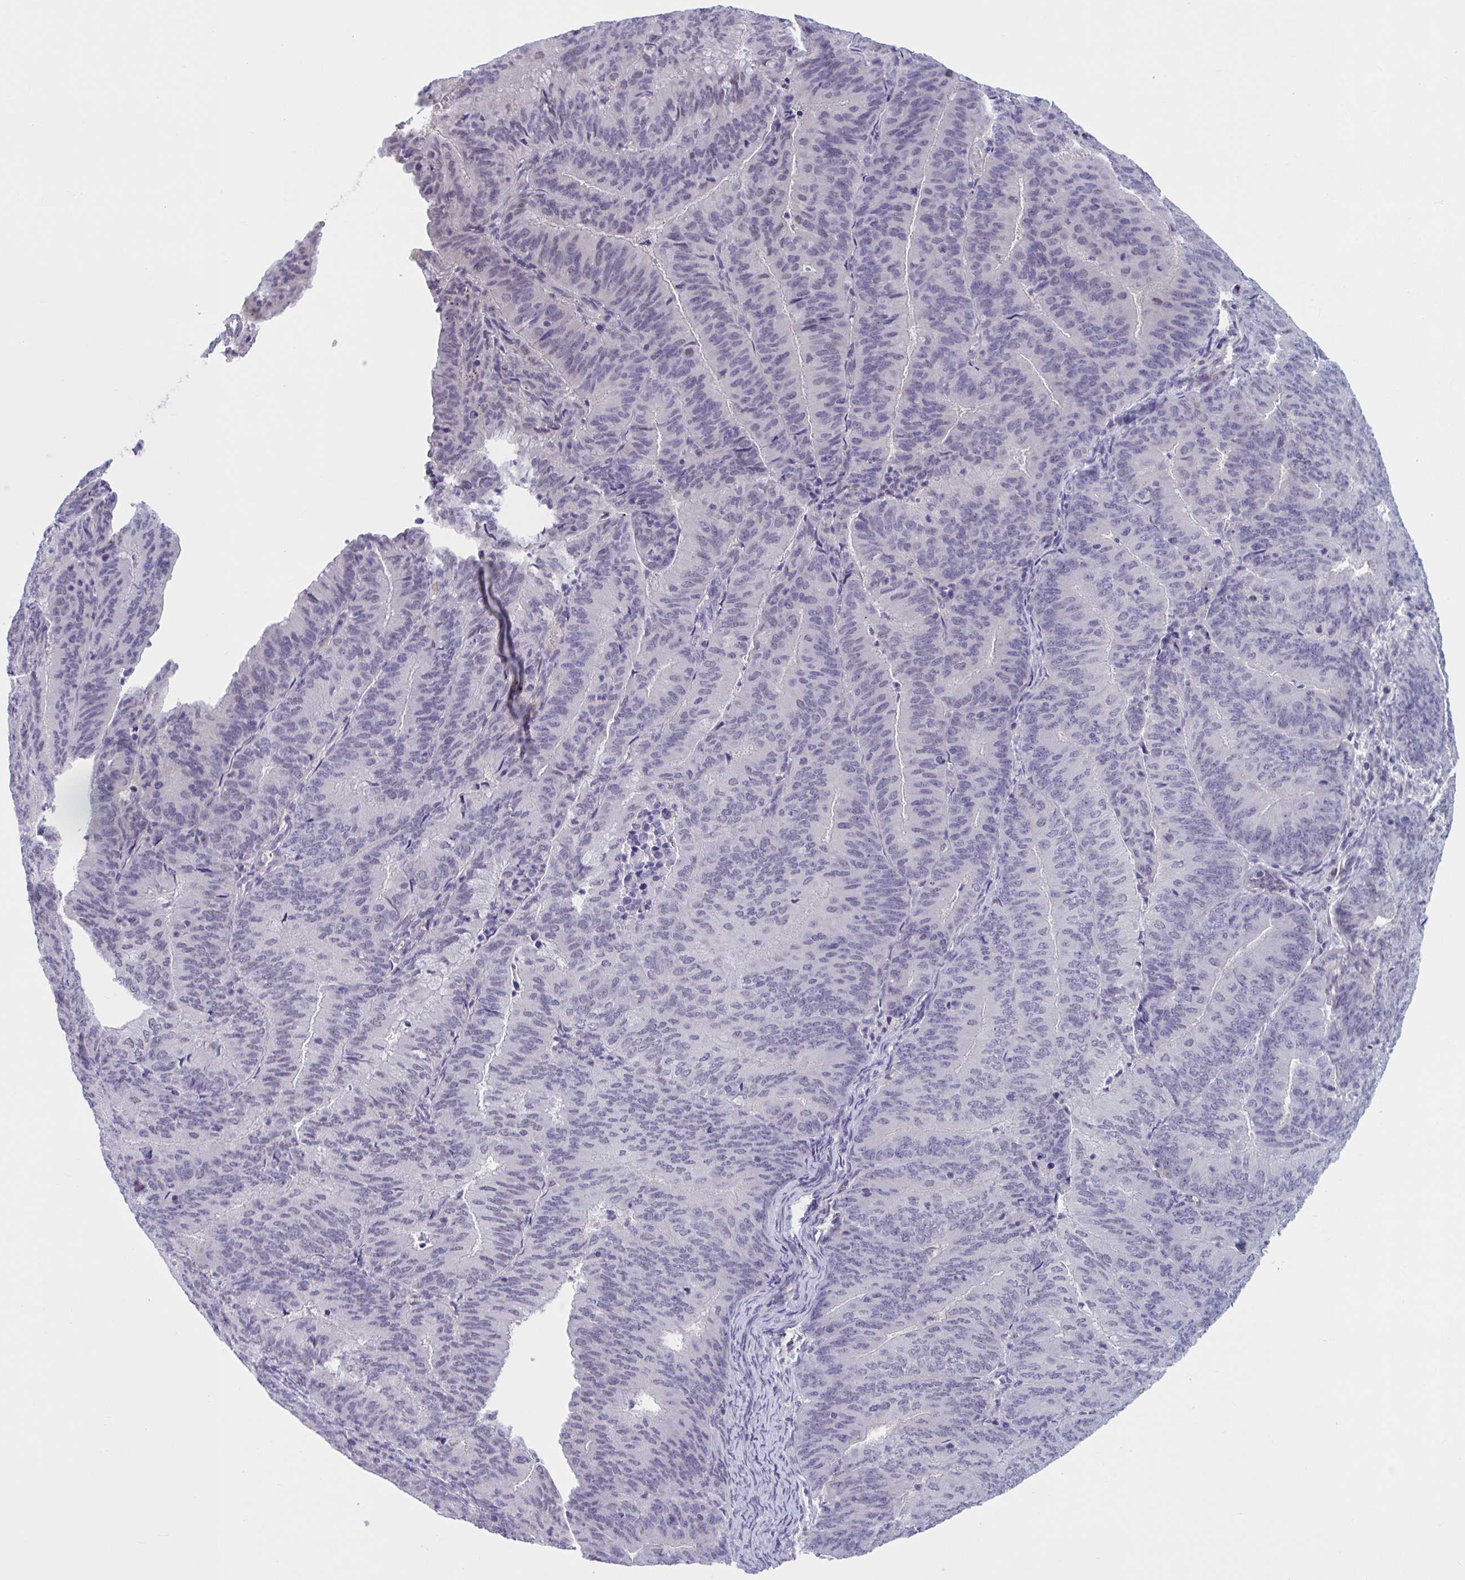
{"staining": {"intensity": "negative", "quantity": "none", "location": "none"}, "tissue": "endometrial cancer", "cell_type": "Tumor cells", "image_type": "cancer", "snomed": [{"axis": "morphology", "description": "Adenocarcinoma, NOS"}, {"axis": "topography", "description": "Endometrium"}], "caption": "Immunohistochemistry photomicrograph of human endometrial cancer stained for a protein (brown), which shows no staining in tumor cells.", "gene": "TTC7B", "patient": {"sex": "female", "age": 57}}